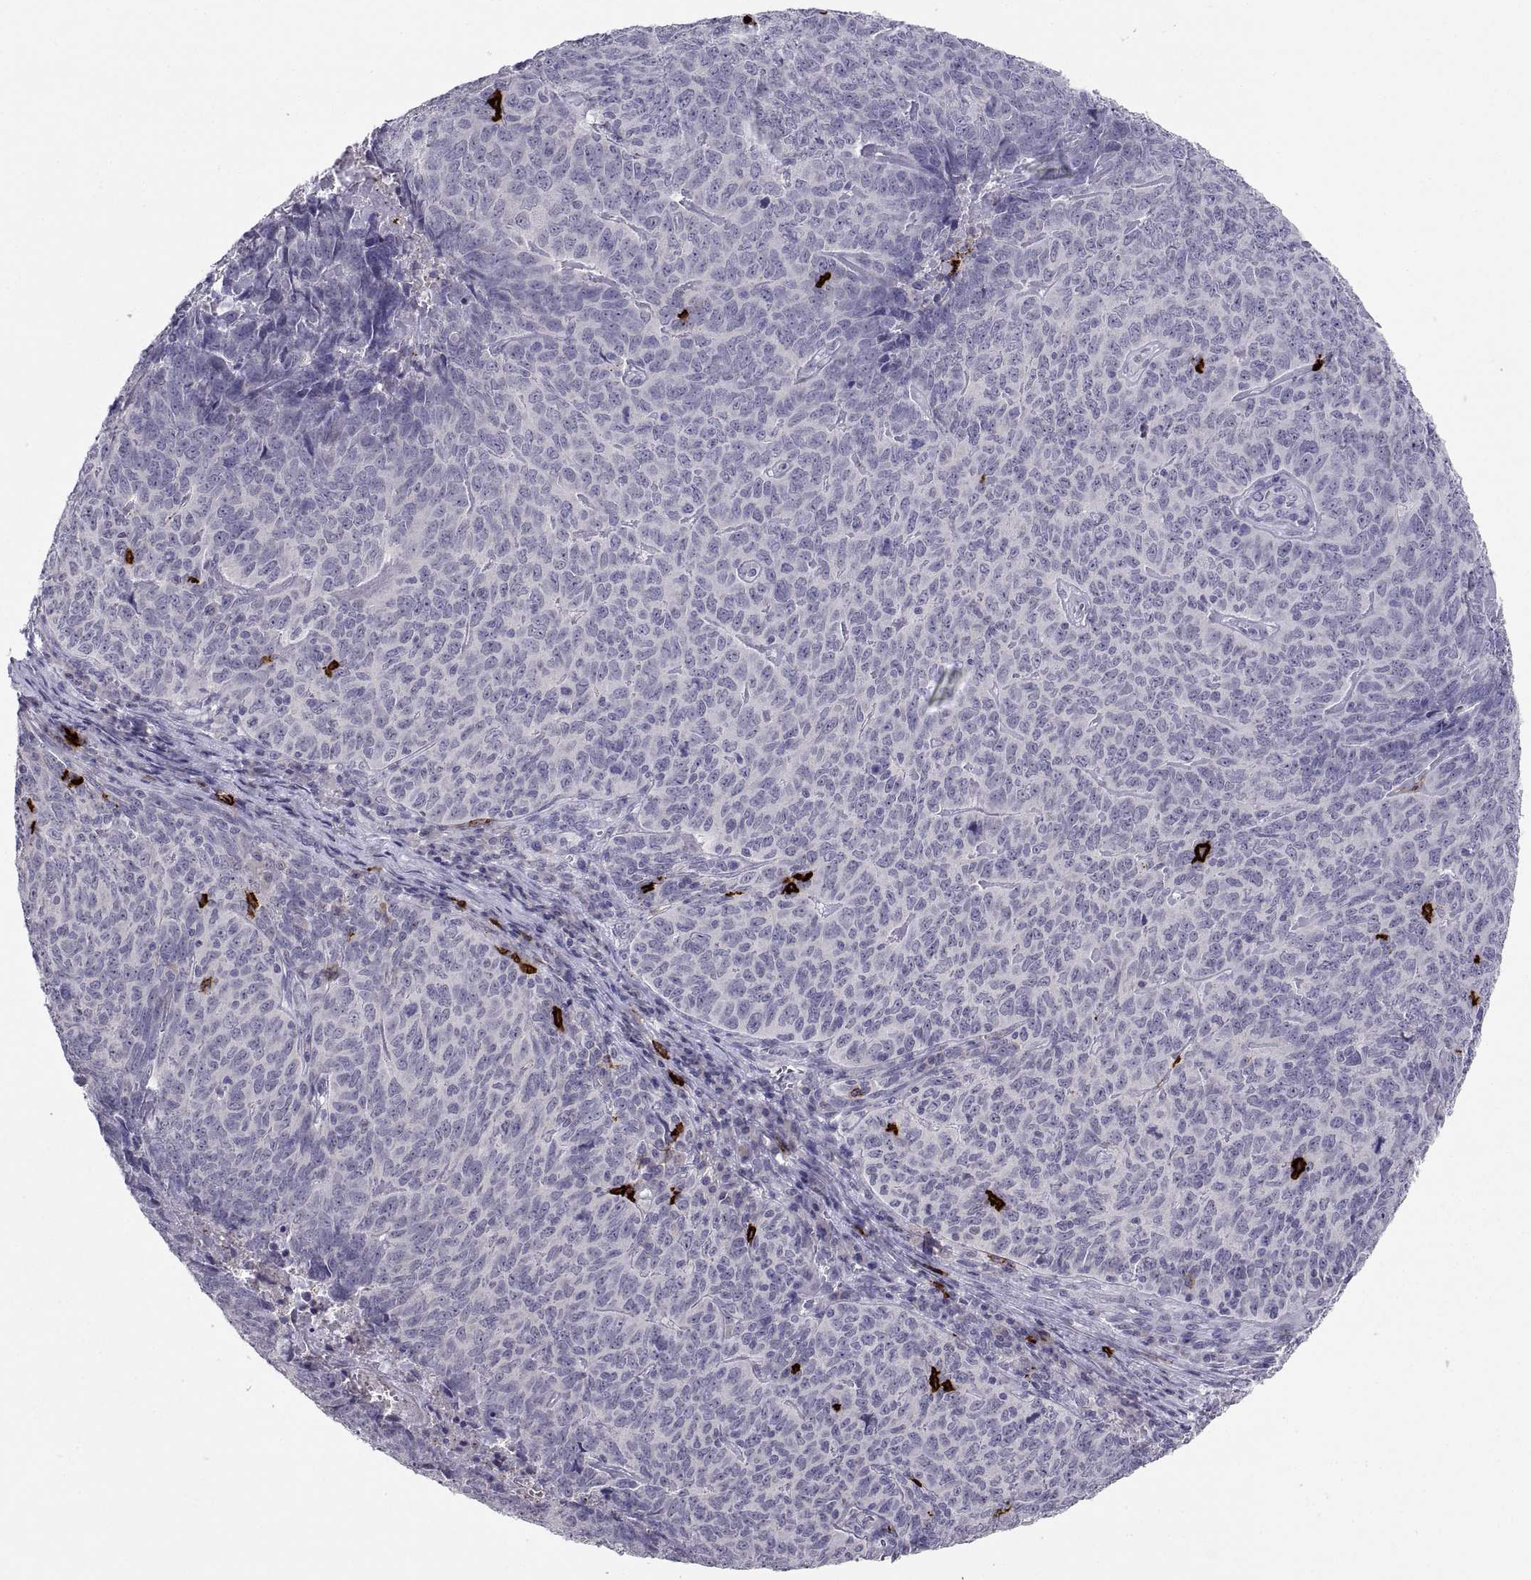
{"staining": {"intensity": "negative", "quantity": "none", "location": "none"}, "tissue": "skin cancer", "cell_type": "Tumor cells", "image_type": "cancer", "snomed": [{"axis": "morphology", "description": "Squamous cell carcinoma, NOS"}, {"axis": "topography", "description": "Skin"}, {"axis": "topography", "description": "Anal"}], "caption": "DAB (3,3'-diaminobenzidine) immunohistochemical staining of human squamous cell carcinoma (skin) shows no significant positivity in tumor cells. (Immunohistochemistry, brightfield microscopy, high magnification).", "gene": "MS4A1", "patient": {"sex": "female", "age": 51}}